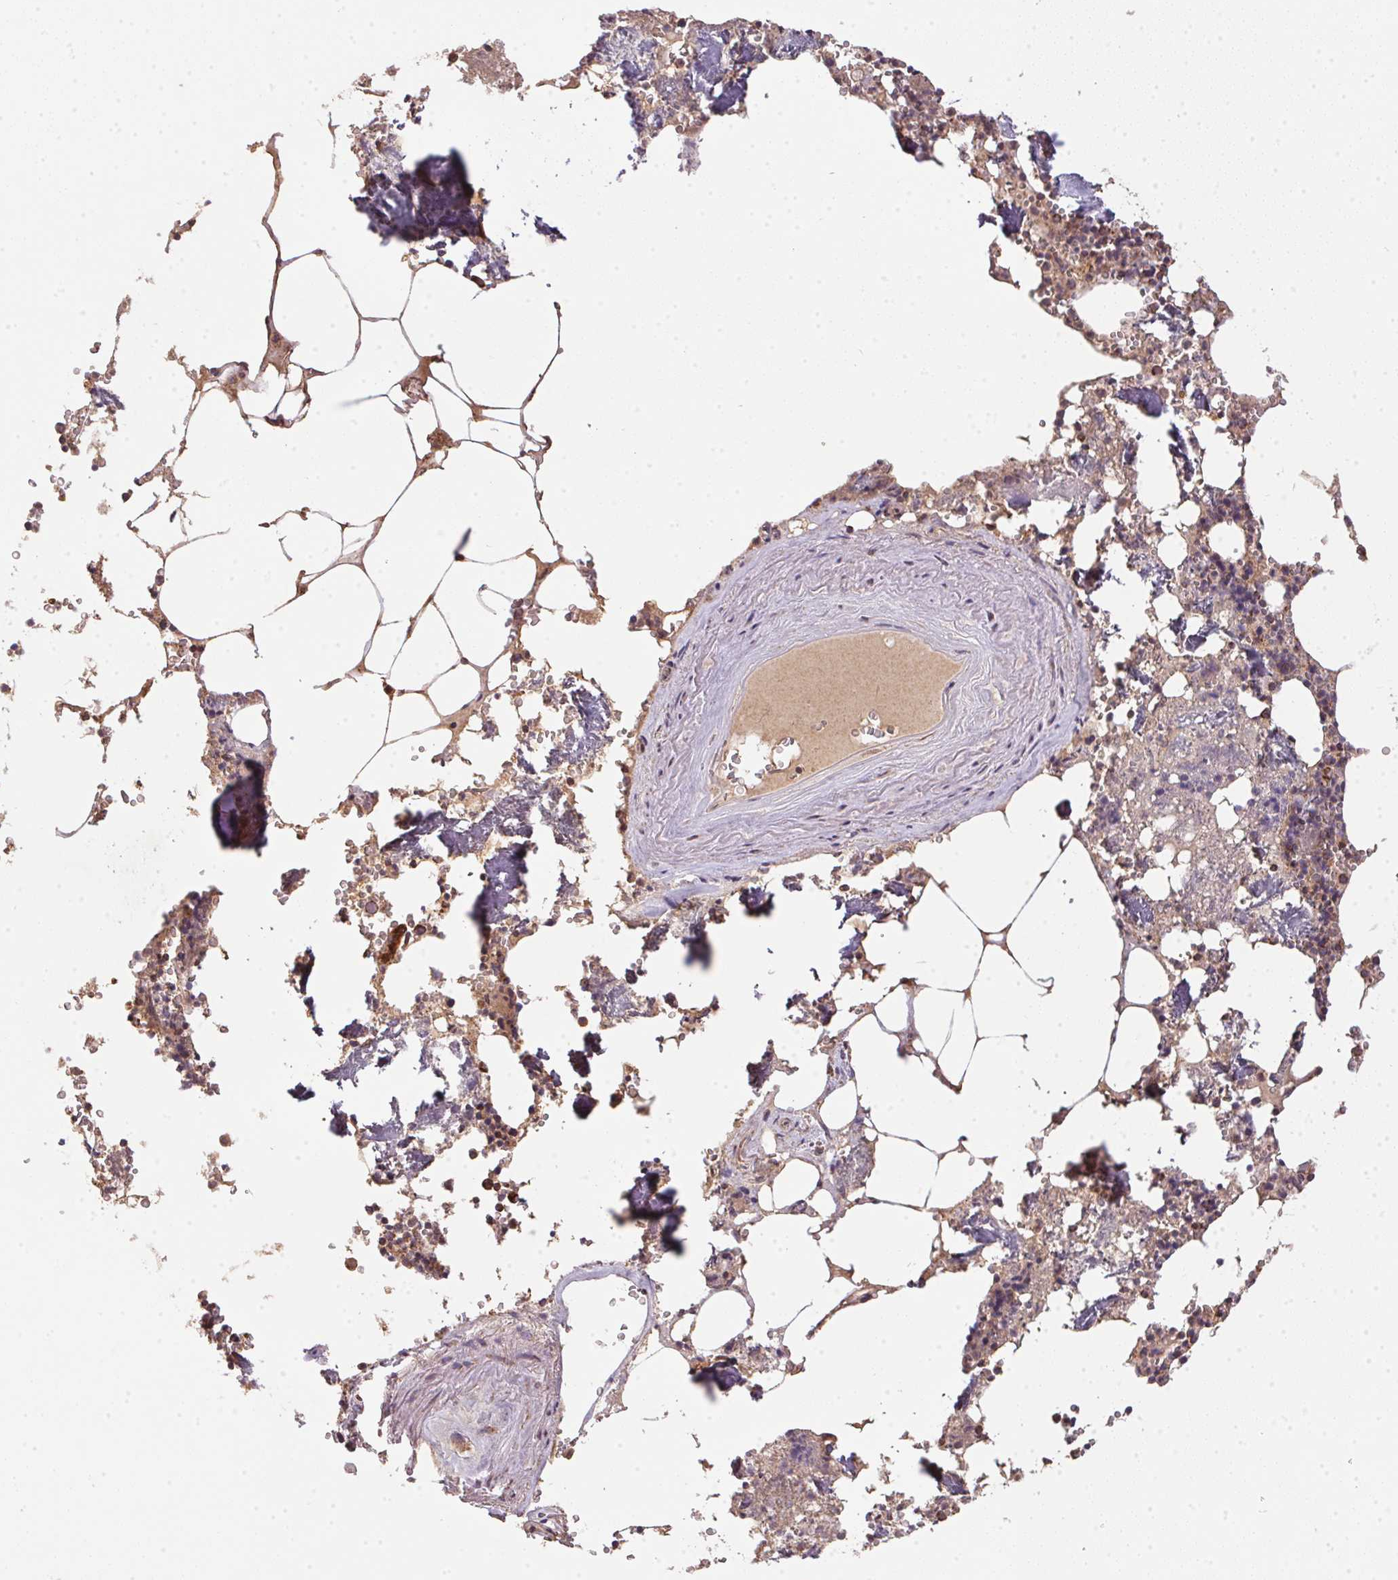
{"staining": {"intensity": "moderate", "quantity": "<25%", "location": "cytoplasmic/membranous"}, "tissue": "bone marrow", "cell_type": "Hematopoietic cells", "image_type": "normal", "snomed": [{"axis": "morphology", "description": "Normal tissue, NOS"}, {"axis": "topography", "description": "Bone marrow"}], "caption": "Immunohistochemical staining of benign bone marrow displays moderate cytoplasmic/membranous protein positivity in about <25% of hematopoietic cells.", "gene": "NDUFS2", "patient": {"sex": "male", "age": 54}}